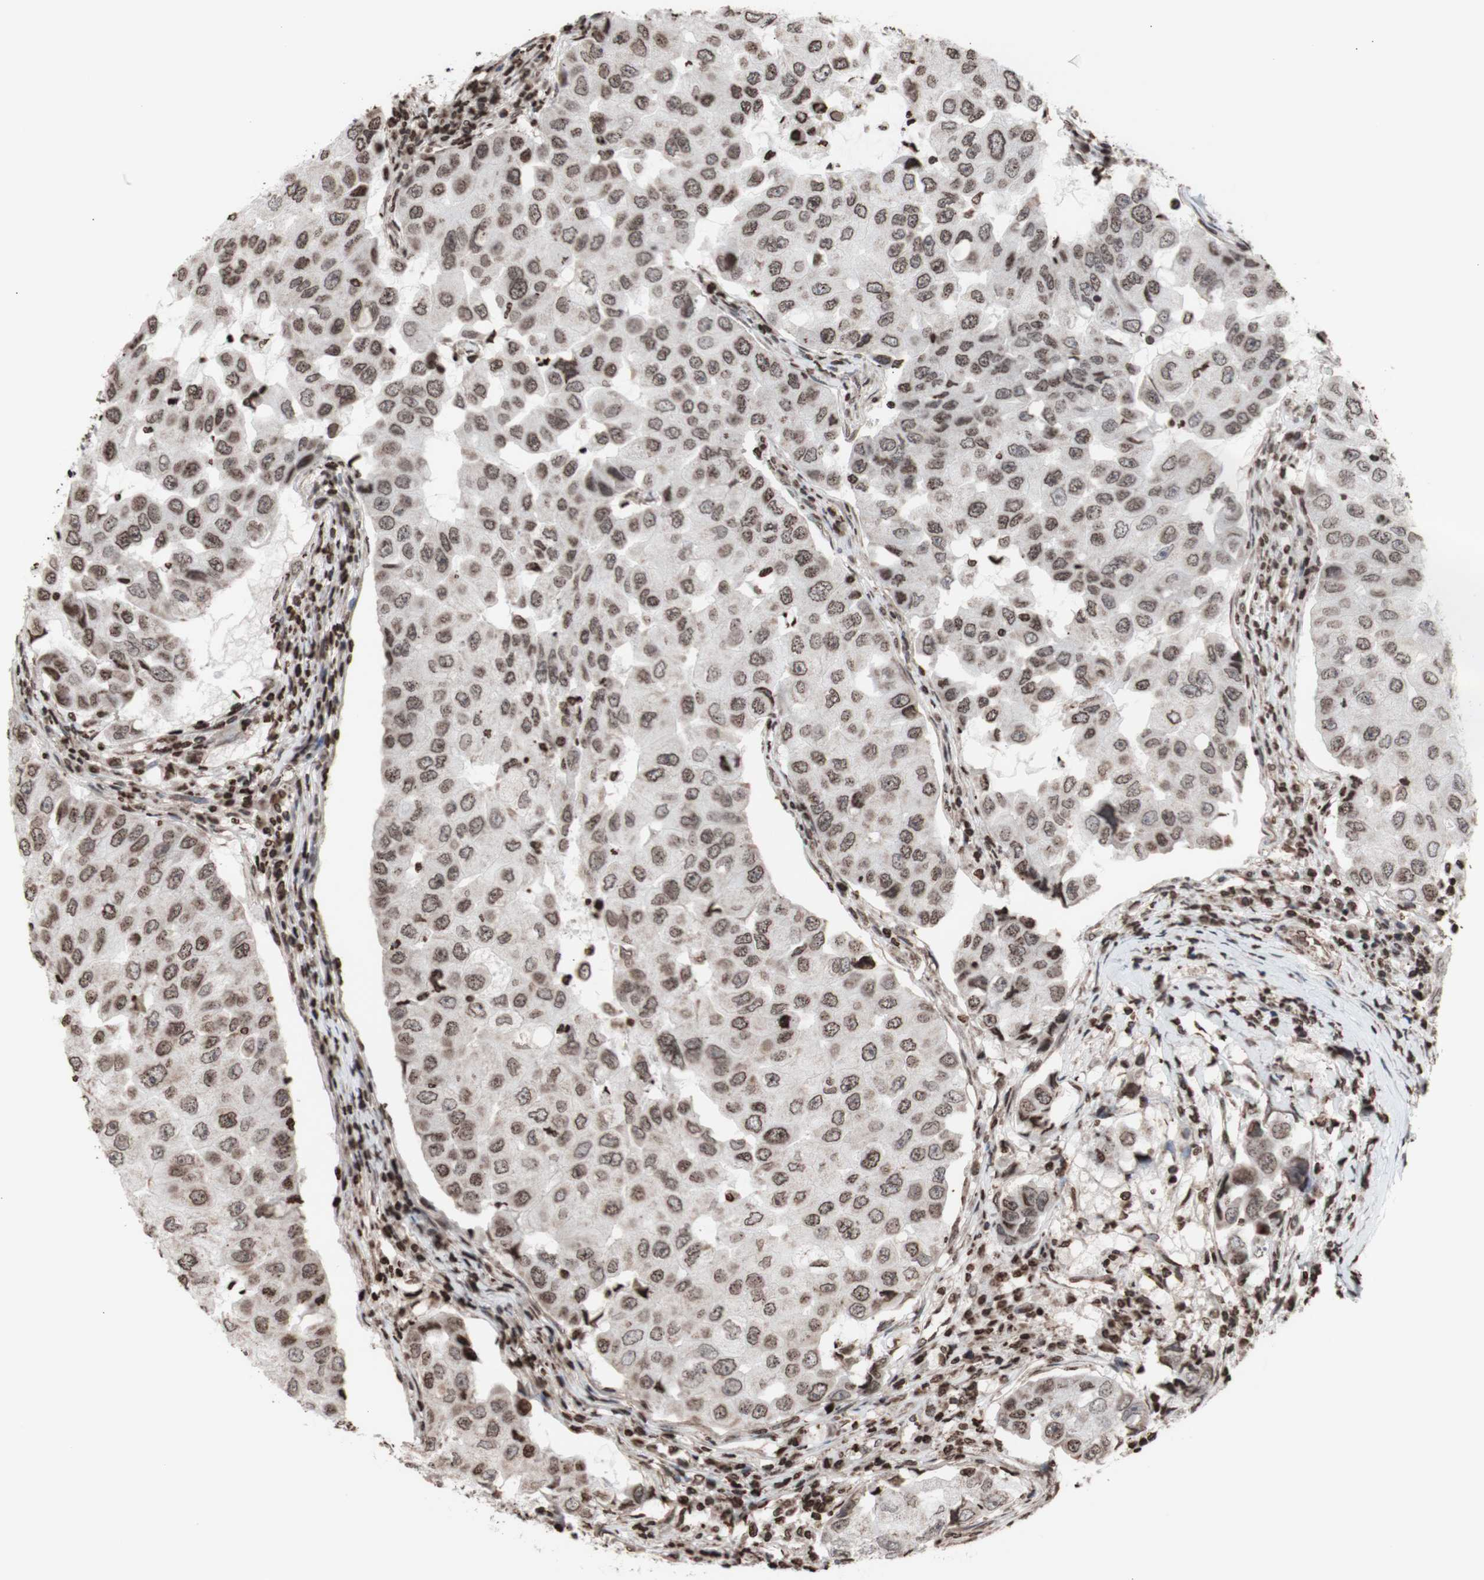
{"staining": {"intensity": "moderate", "quantity": ">75%", "location": "nuclear"}, "tissue": "breast cancer", "cell_type": "Tumor cells", "image_type": "cancer", "snomed": [{"axis": "morphology", "description": "Duct carcinoma"}, {"axis": "topography", "description": "Breast"}], "caption": "Immunohistochemistry (DAB (3,3'-diaminobenzidine)) staining of human breast cancer (invasive ductal carcinoma) reveals moderate nuclear protein positivity in approximately >75% of tumor cells.", "gene": "SNAI2", "patient": {"sex": "female", "age": 27}}